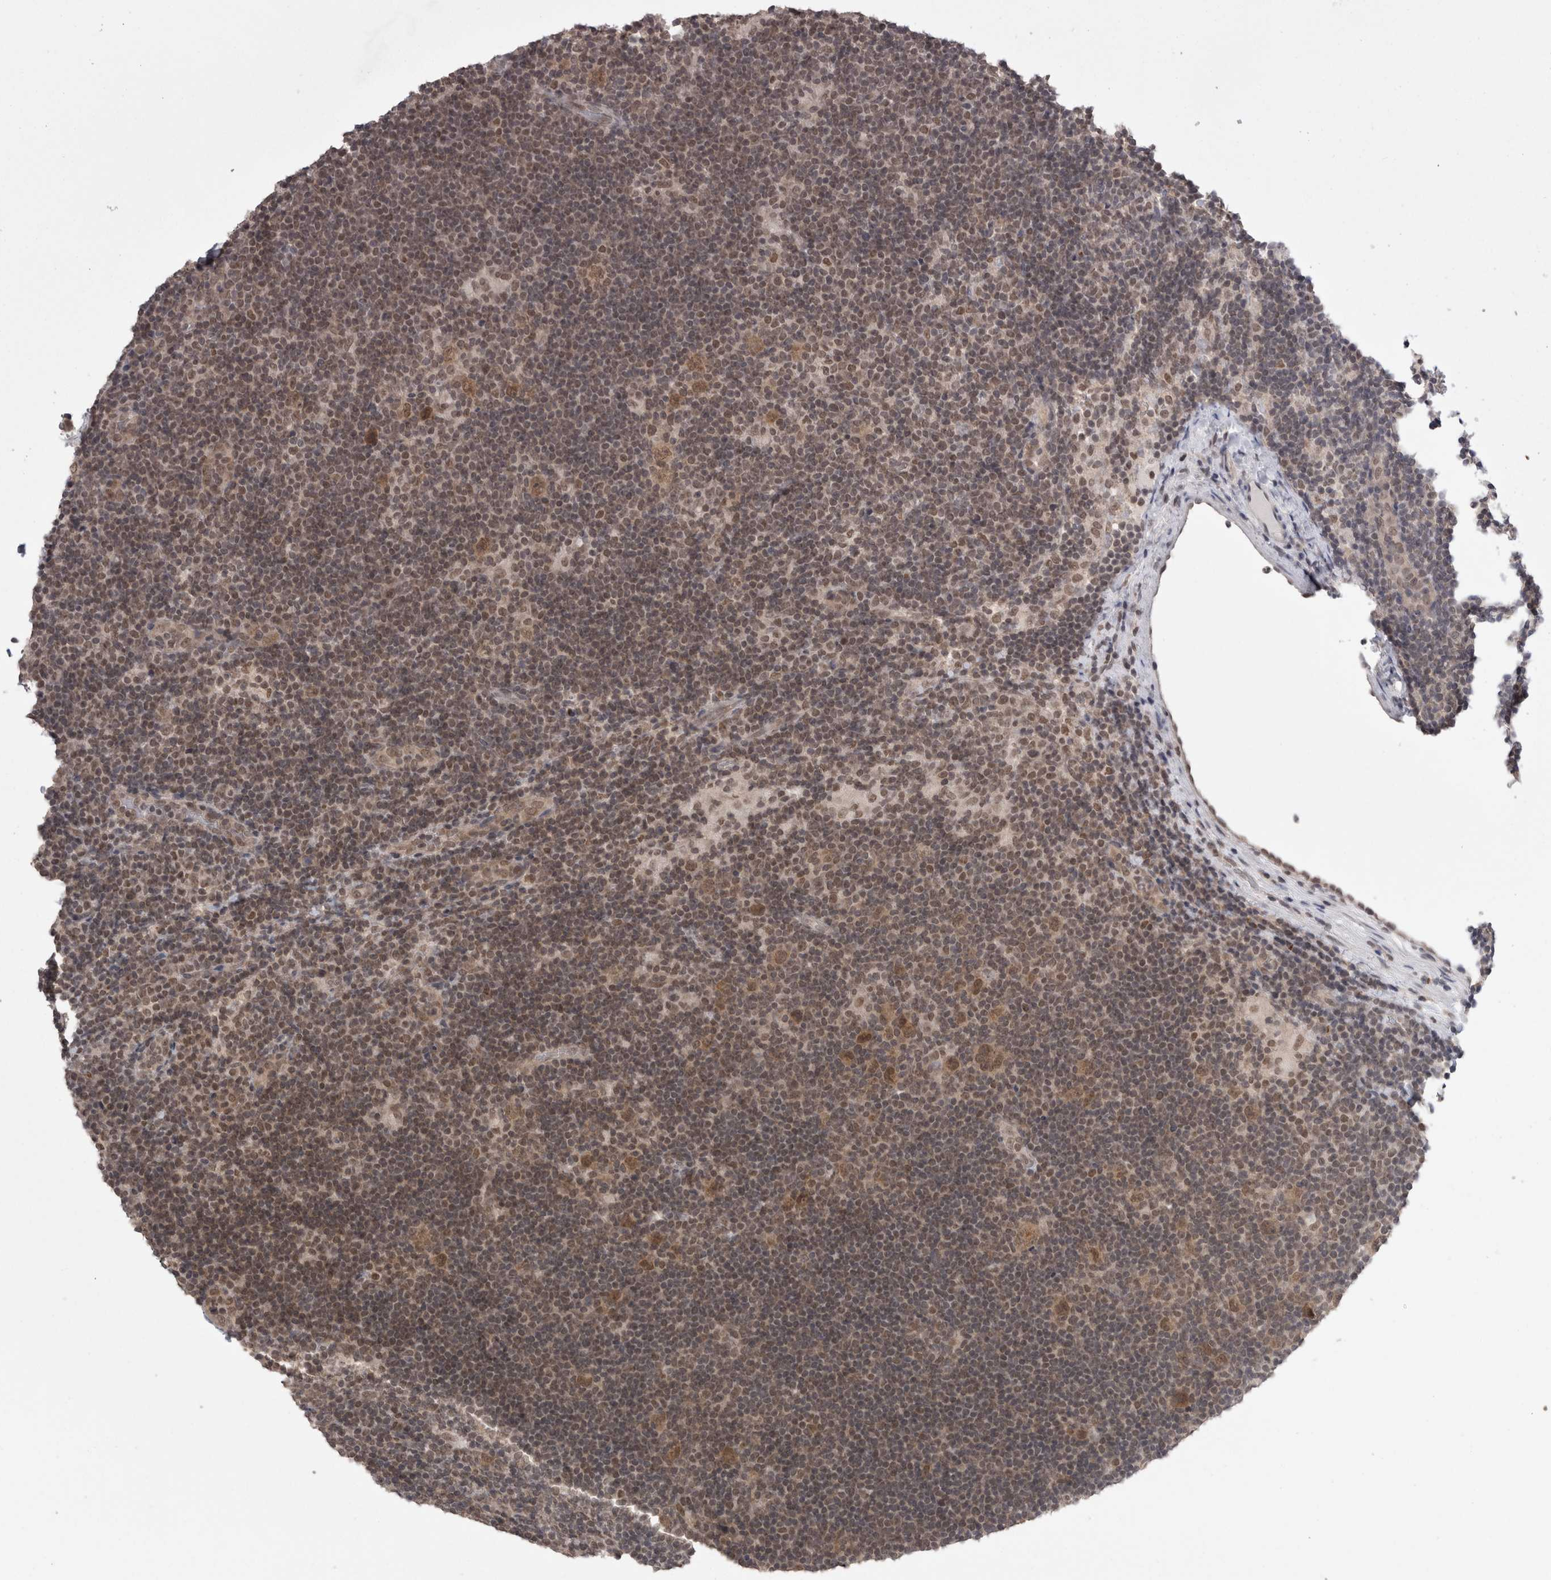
{"staining": {"intensity": "moderate", "quantity": ">75%", "location": "cytoplasmic/membranous,nuclear"}, "tissue": "lymphoma", "cell_type": "Tumor cells", "image_type": "cancer", "snomed": [{"axis": "morphology", "description": "Hodgkin's disease, NOS"}, {"axis": "topography", "description": "Lymph node"}], "caption": "Immunohistochemistry (IHC) histopathology image of Hodgkin's disease stained for a protein (brown), which displays medium levels of moderate cytoplasmic/membranous and nuclear positivity in about >75% of tumor cells.", "gene": "ZNF341", "patient": {"sex": "female", "age": 57}}